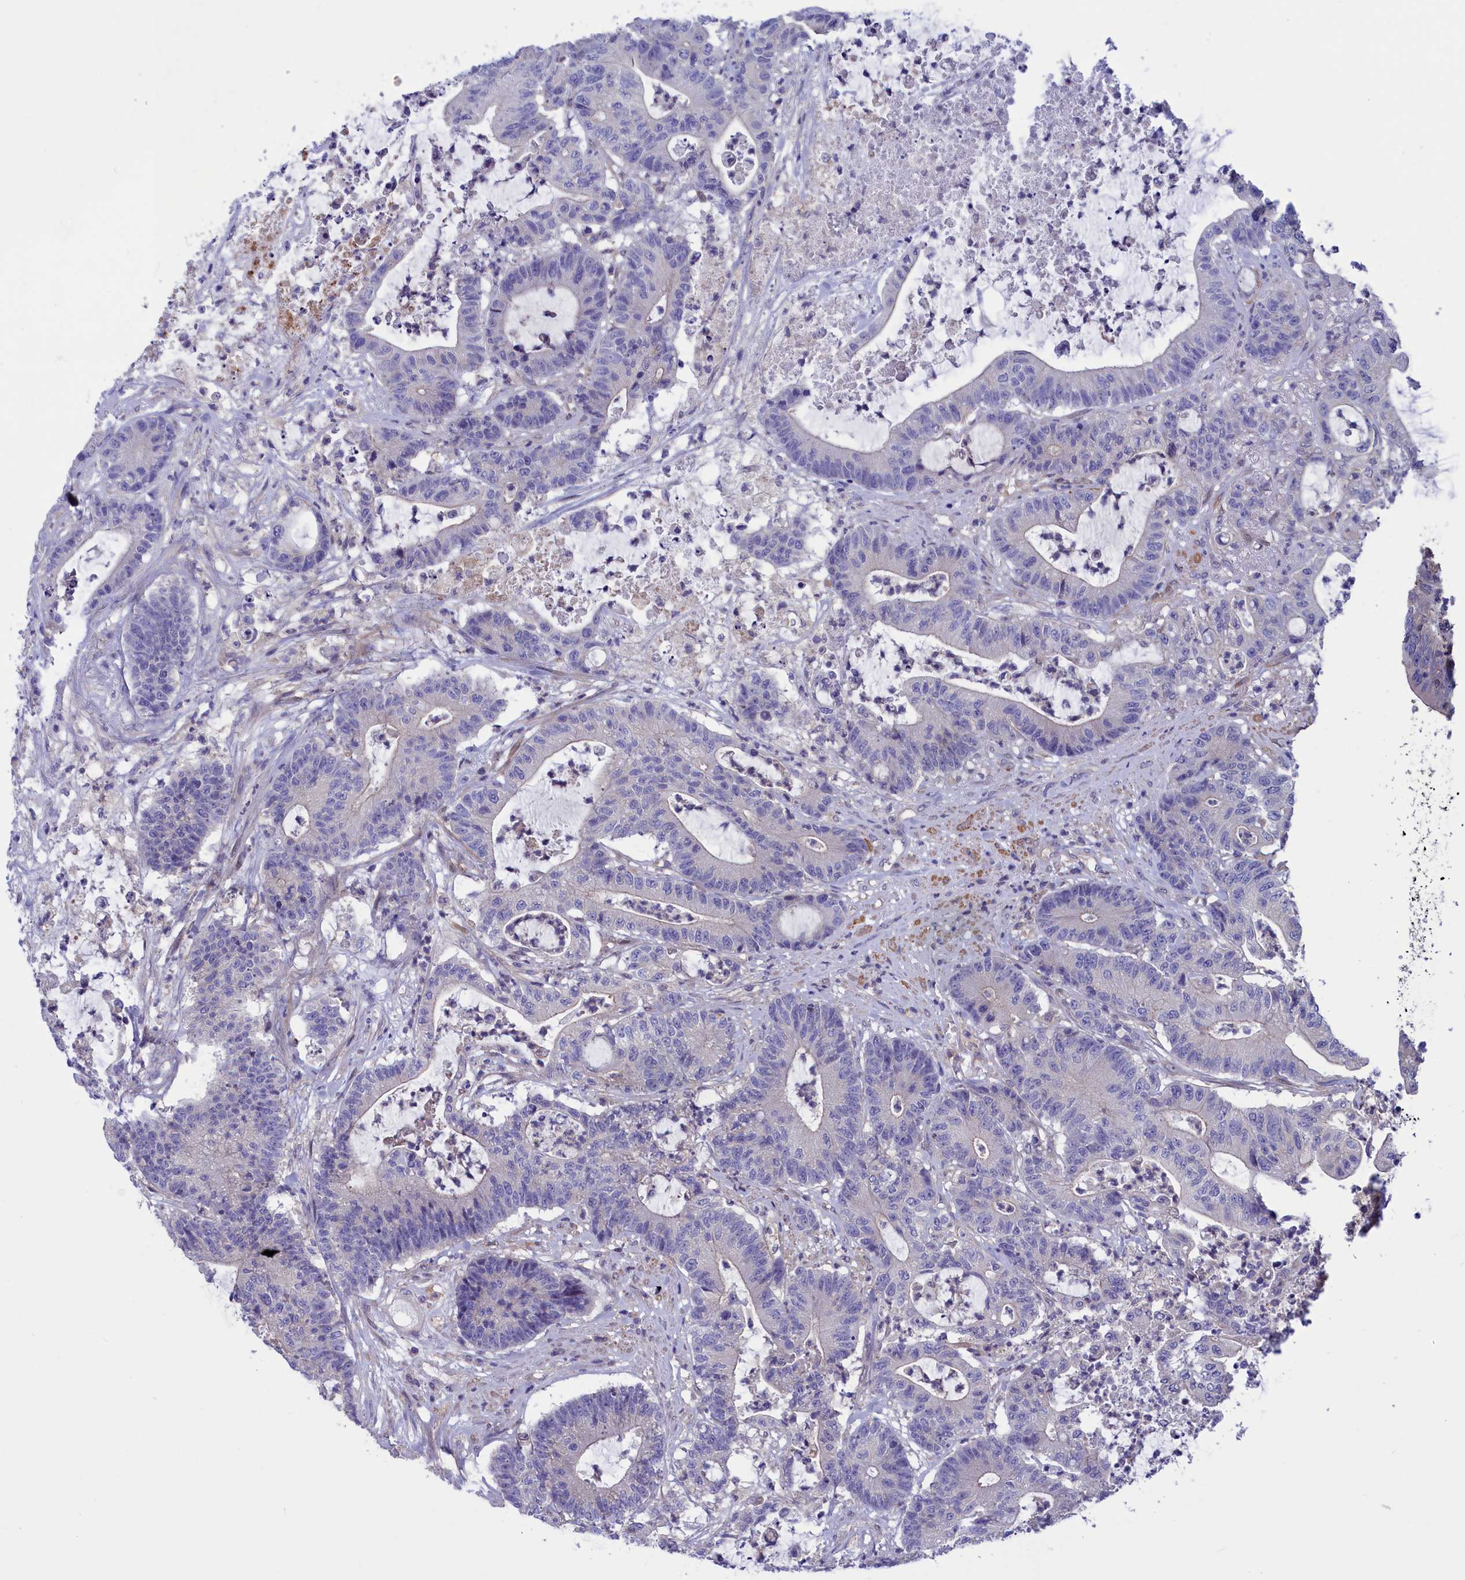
{"staining": {"intensity": "negative", "quantity": "none", "location": "none"}, "tissue": "colorectal cancer", "cell_type": "Tumor cells", "image_type": "cancer", "snomed": [{"axis": "morphology", "description": "Adenocarcinoma, NOS"}, {"axis": "topography", "description": "Colon"}], "caption": "DAB immunohistochemical staining of adenocarcinoma (colorectal) displays no significant staining in tumor cells.", "gene": "AMDHD2", "patient": {"sex": "female", "age": 84}}